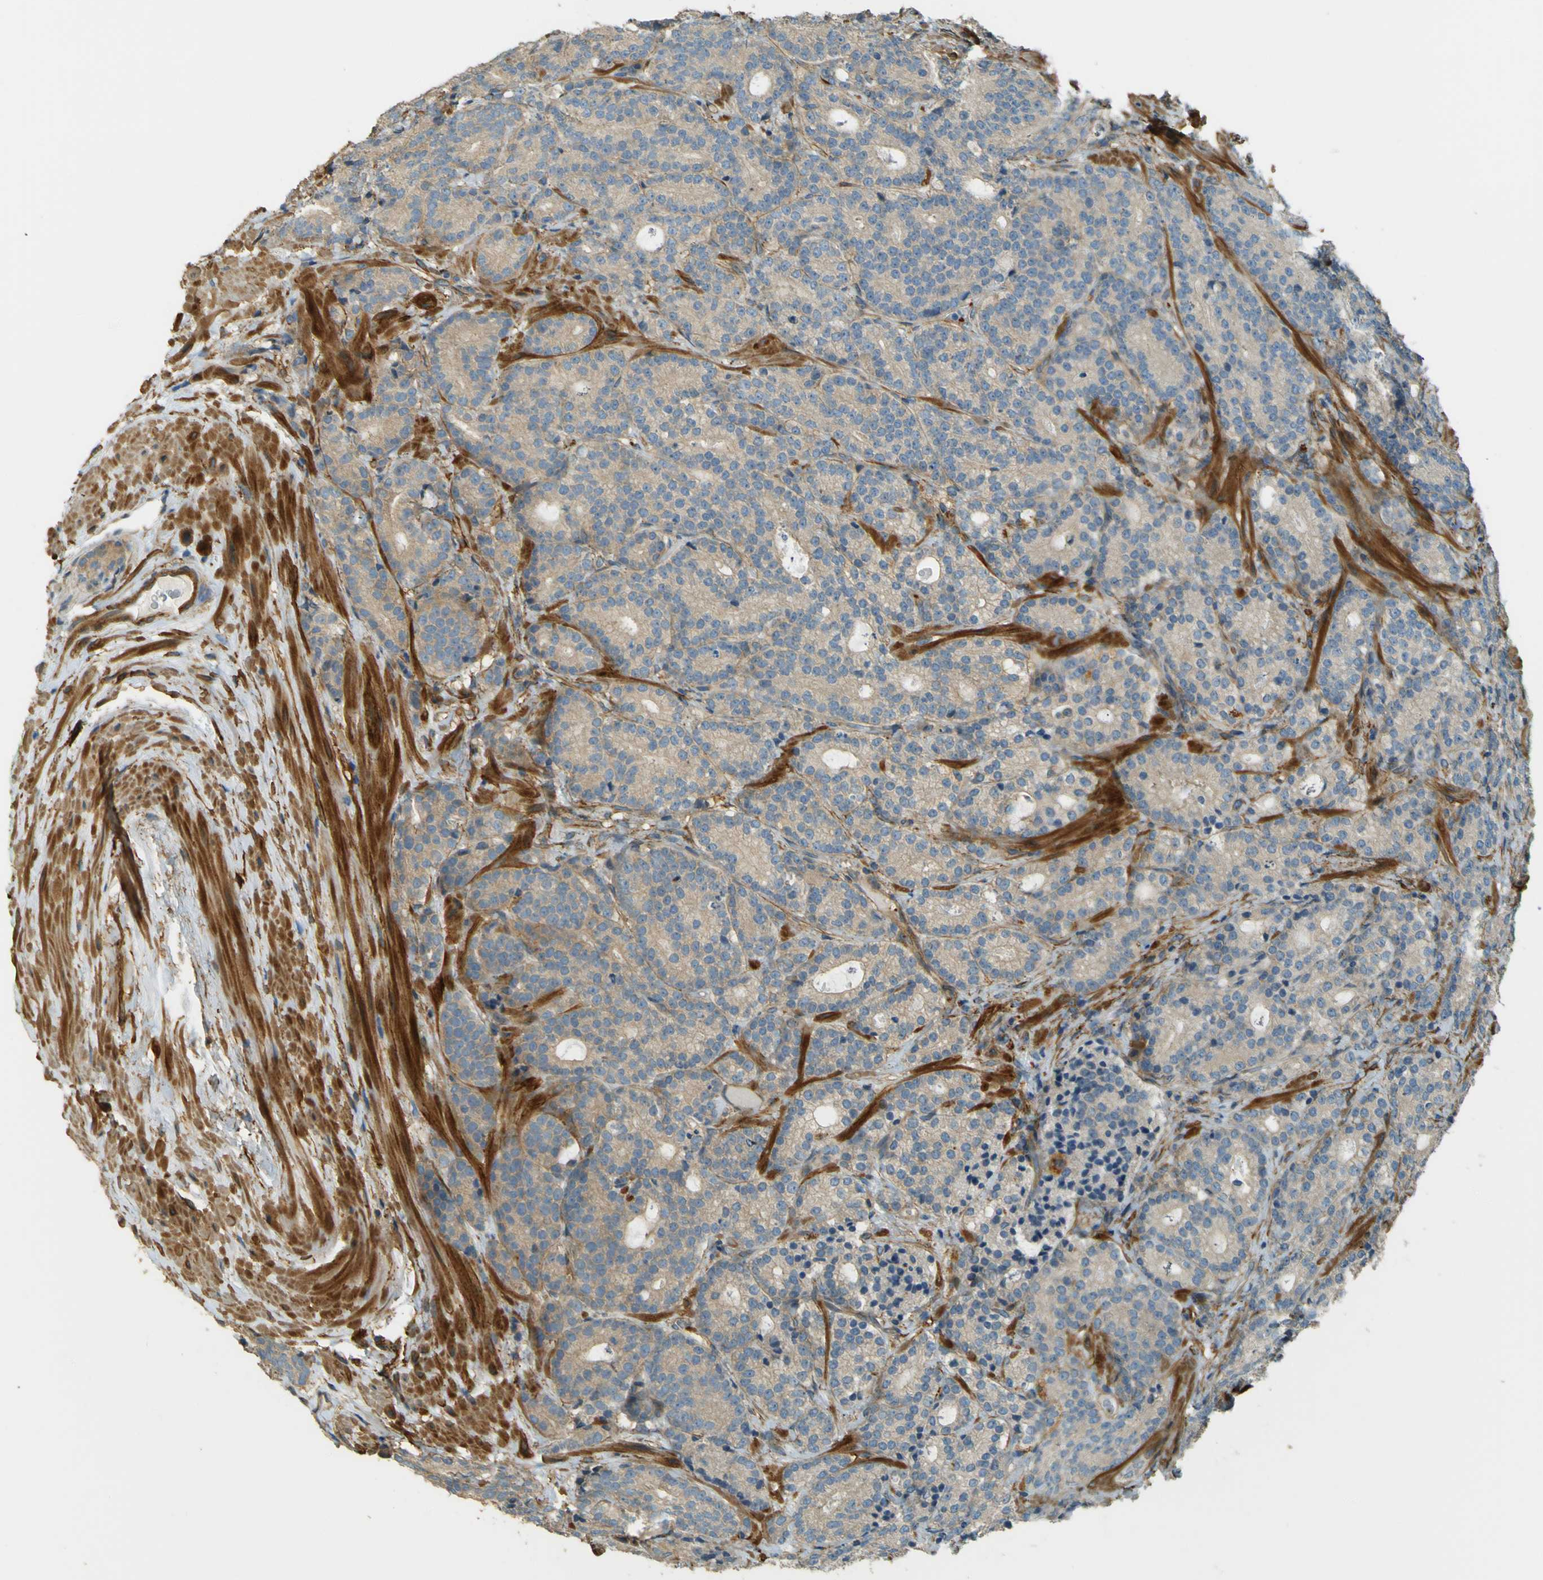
{"staining": {"intensity": "weak", "quantity": "25%-75%", "location": "cytoplasmic/membranous"}, "tissue": "prostate cancer", "cell_type": "Tumor cells", "image_type": "cancer", "snomed": [{"axis": "morphology", "description": "Adenocarcinoma, High grade"}, {"axis": "topography", "description": "Prostate"}], "caption": "Prostate cancer (high-grade adenocarcinoma) stained for a protein (brown) demonstrates weak cytoplasmic/membranous positive expression in about 25%-75% of tumor cells.", "gene": "NEXN", "patient": {"sex": "male", "age": 61}}